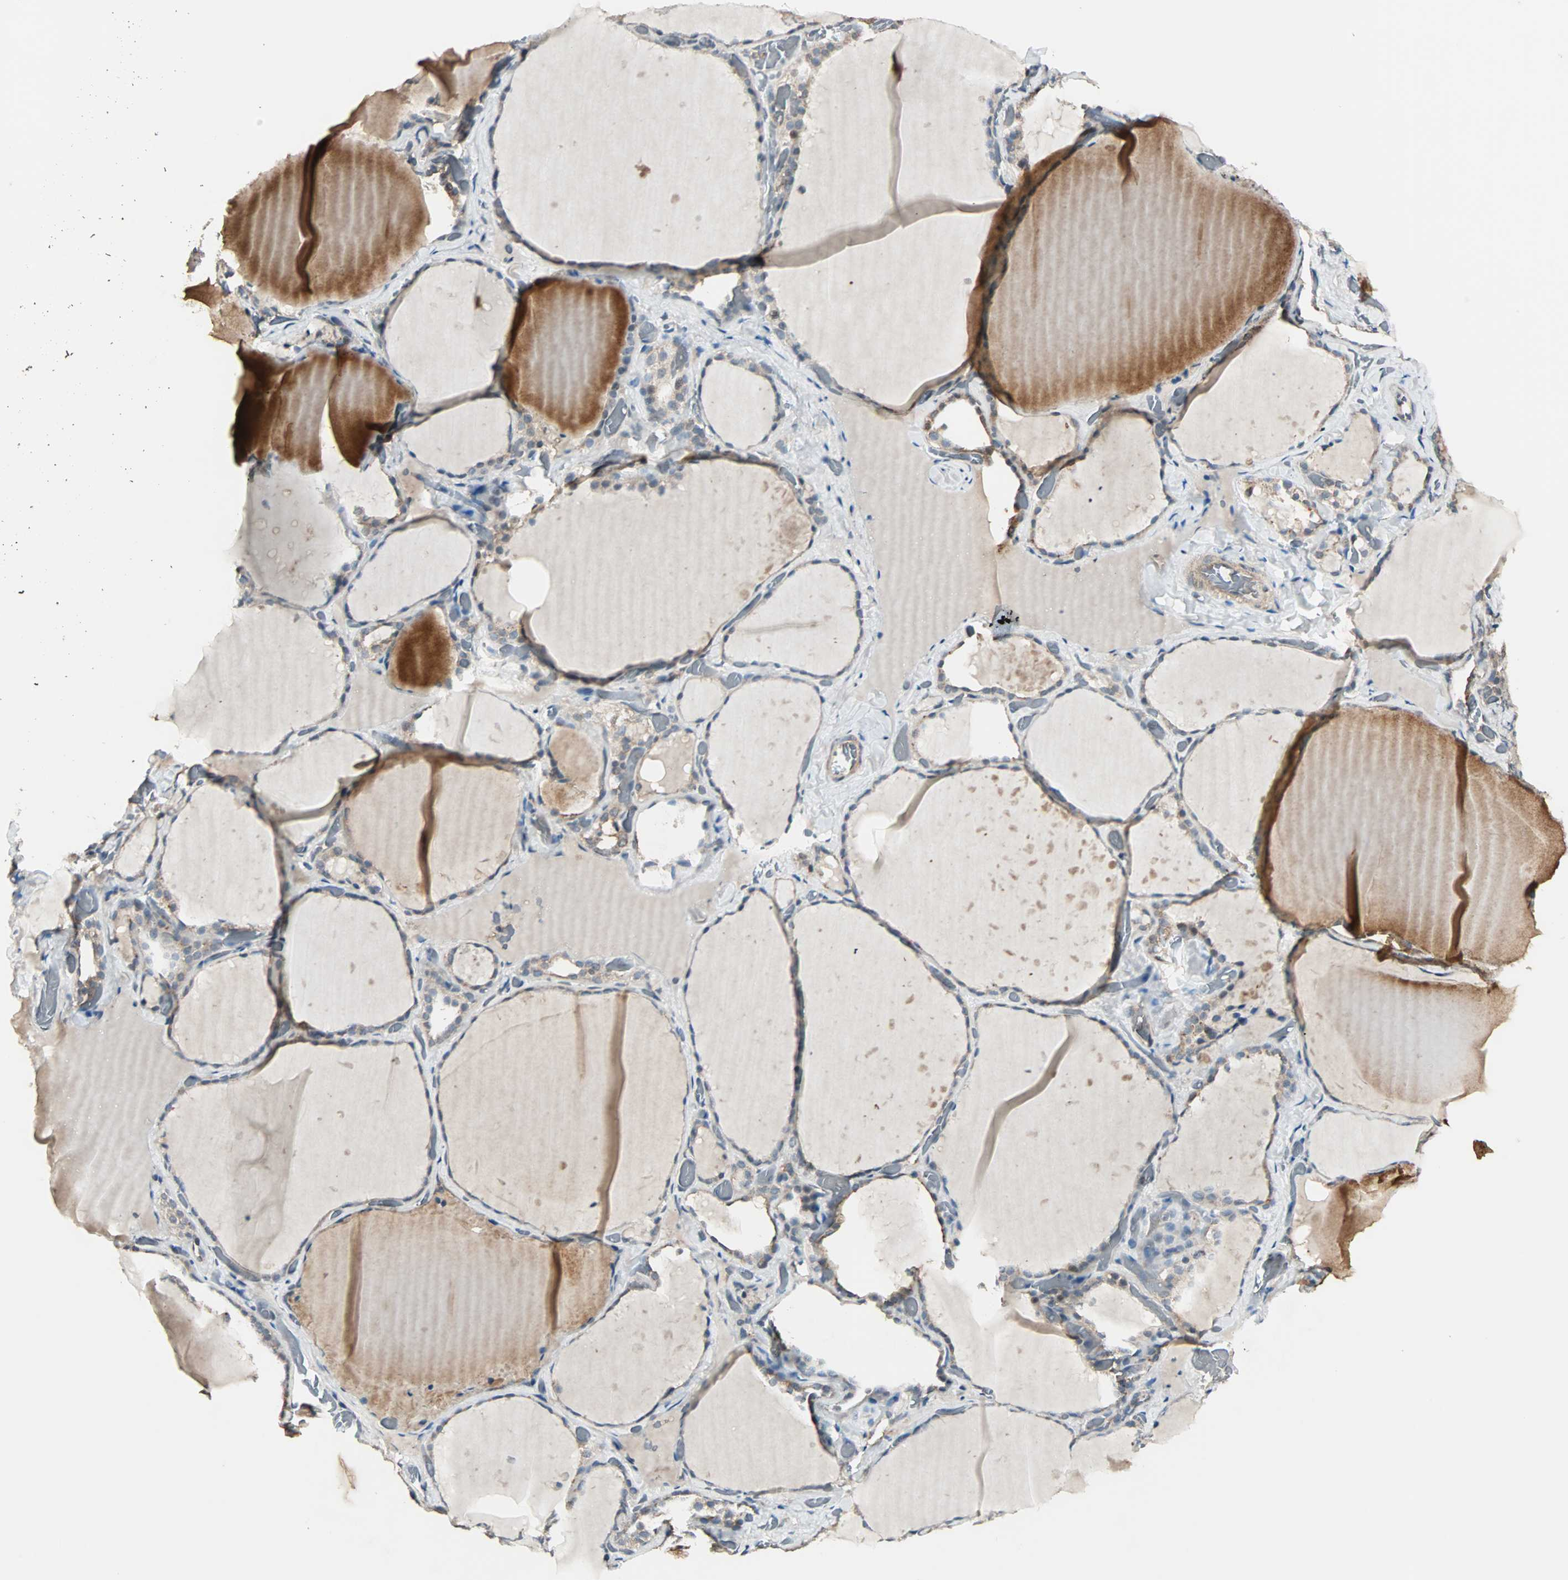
{"staining": {"intensity": "moderate", "quantity": "25%-75%", "location": "cytoplasmic/membranous"}, "tissue": "thyroid gland", "cell_type": "Glandular cells", "image_type": "normal", "snomed": [{"axis": "morphology", "description": "Normal tissue, NOS"}, {"axis": "topography", "description": "Thyroid gland"}], "caption": "Human thyroid gland stained for a protein (brown) exhibits moderate cytoplasmic/membranous positive expression in approximately 25%-75% of glandular cells.", "gene": "MAP3K21", "patient": {"sex": "female", "age": 22}}